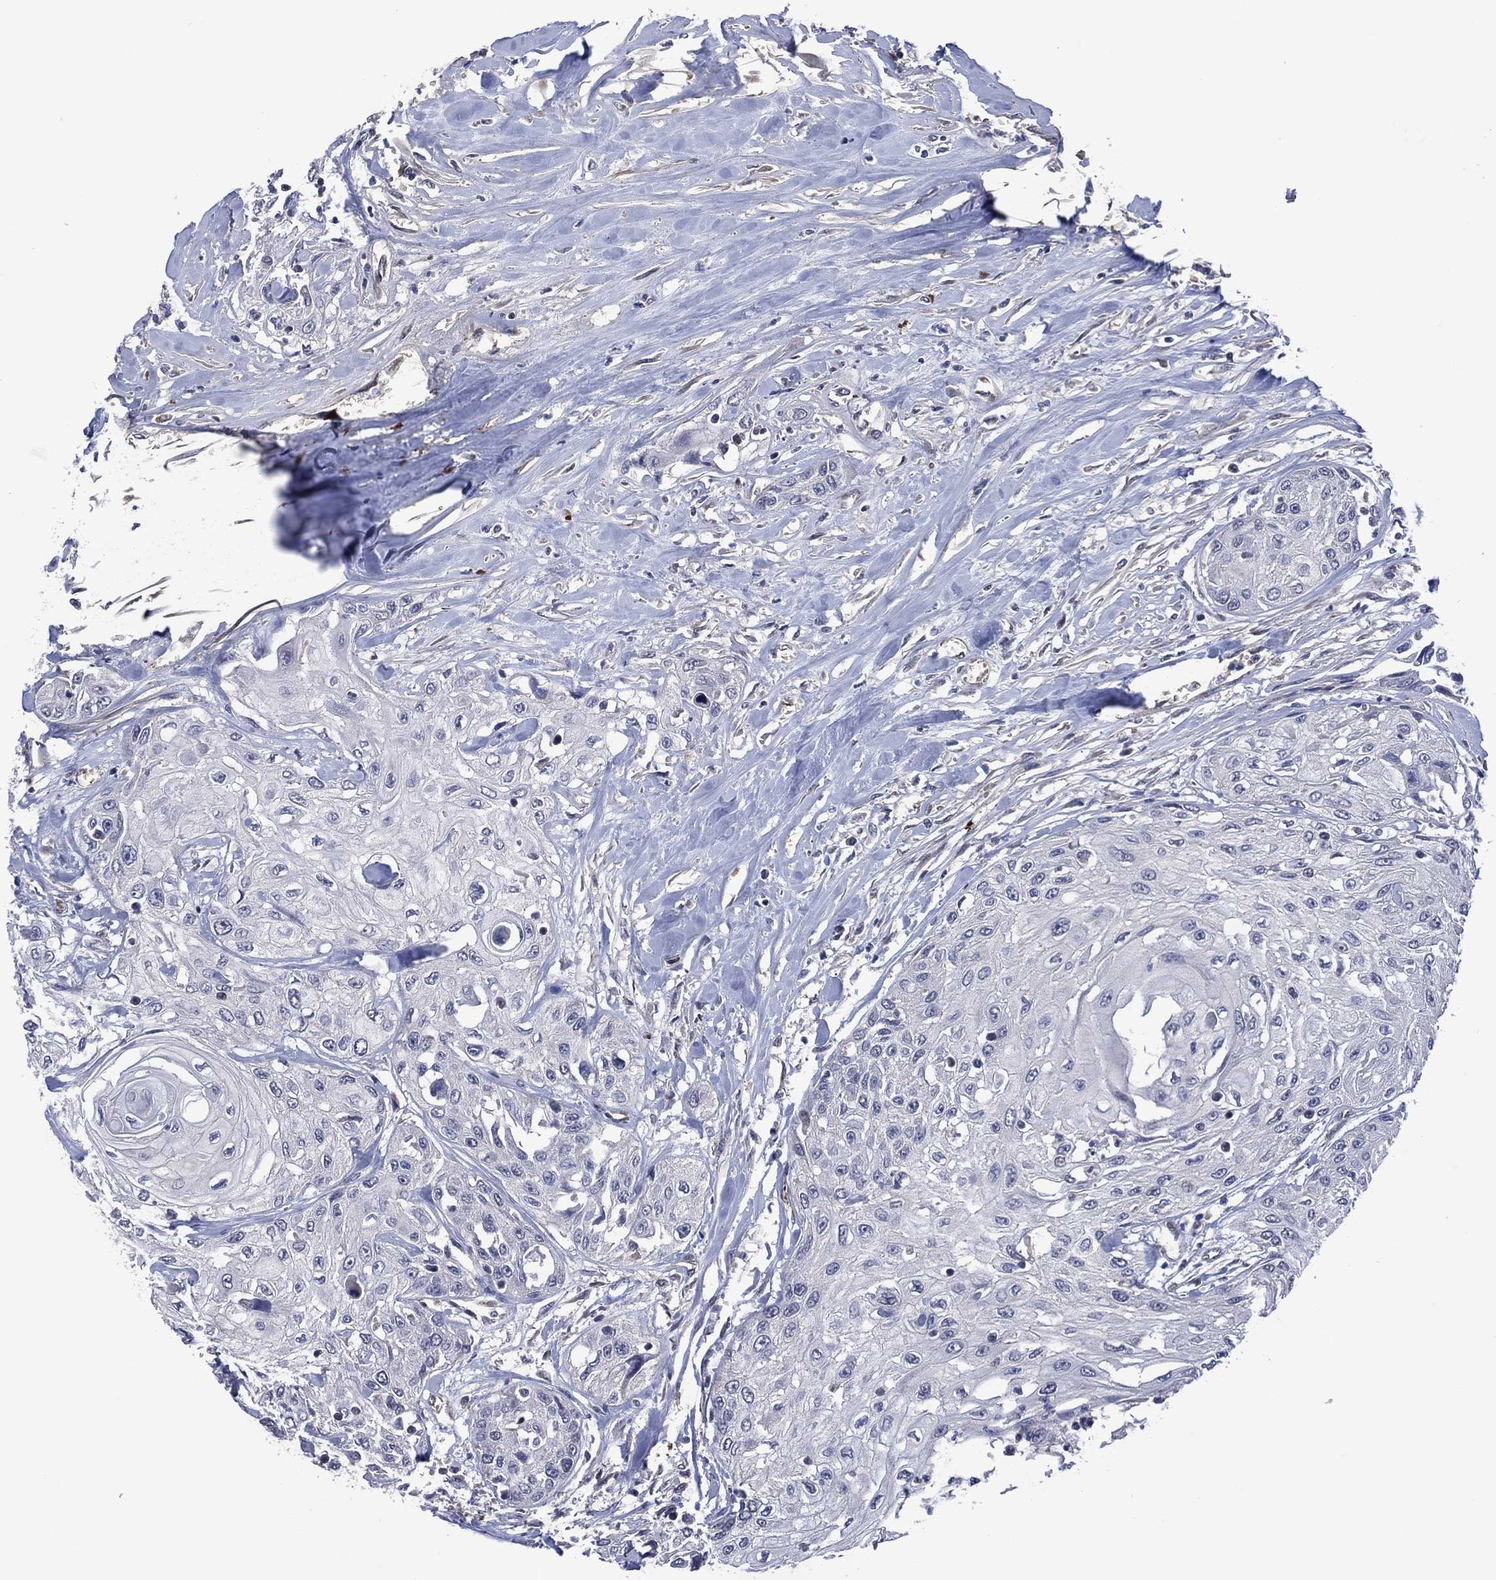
{"staining": {"intensity": "negative", "quantity": "none", "location": "none"}, "tissue": "head and neck cancer", "cell_type": "Tumor cells", "image_type": "cancer", "snomed": [{"axis": "morphology", "description": "Normal tissue, NOS"}, {"axis": "morphology", "description": "Squamous cell carcinoma, NOS"}, {"axis": "topography", "description": "Oral tissue"}, {"axis": "topography", "description": "Peripheral nerve tissue"}, {"axis": "topography", "description": "Head-Neck"}], "caption": "Immunohistochemistry image of neoplastic tissue: human squamous cell carcinoma (head and neck) stained with DAB (3,3'-diaminobenzidine) reveals no significant protein positivity in tumor cells. (DAB (3,3'-diaminobenzidine) immunohistochemistry, high magnification).", "gene": "HTD2", "patient": {"sex": "female", "age": 59}}